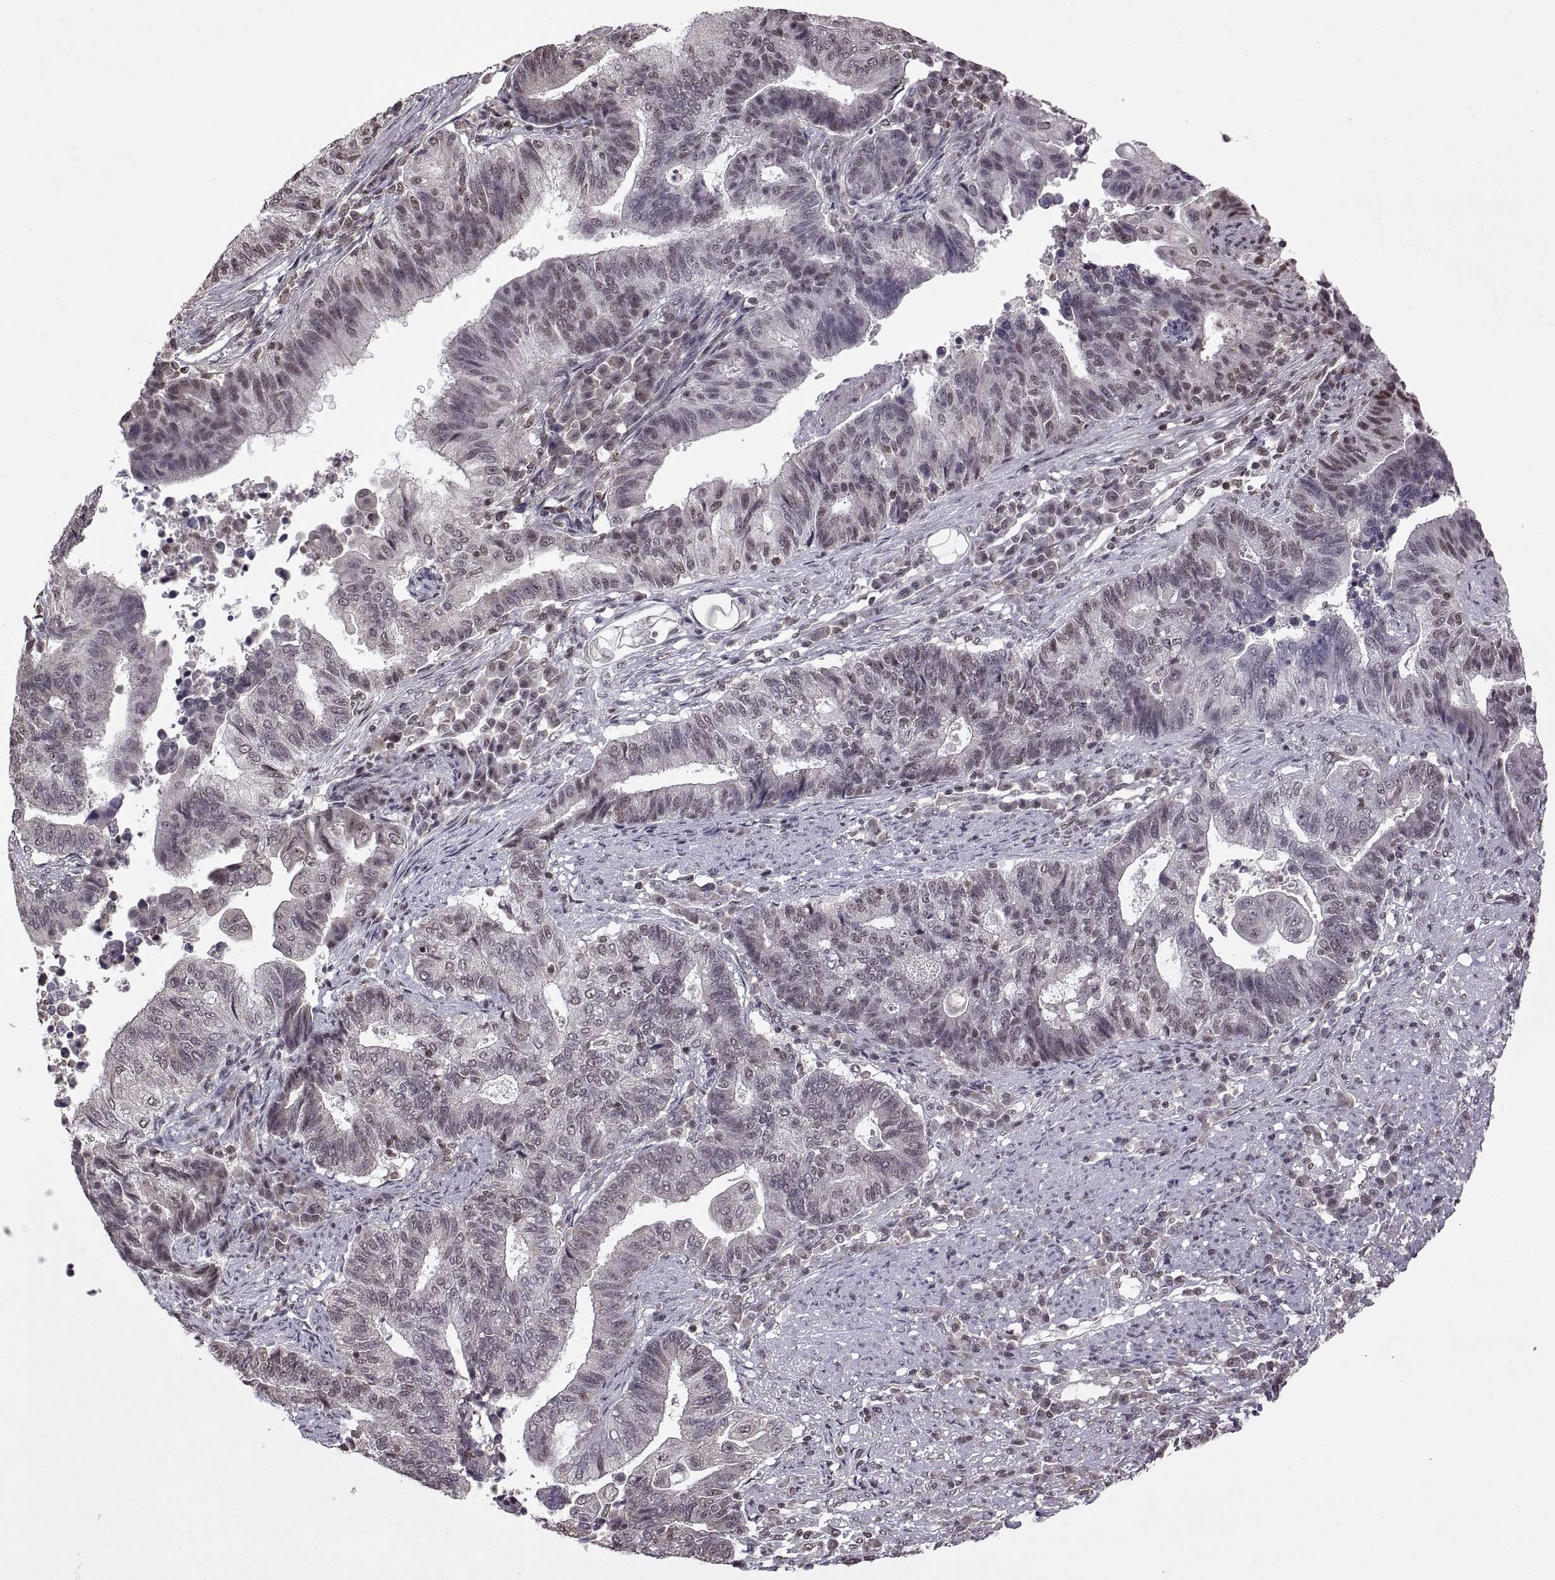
{"staining": {"intensity": "weak", "quantity": "<25%", "location": "nuclear"}, "tissue": "endometrial cancer", "cell_type": "Tumor cells", "image_type": "cancer", "snomed": [{"axis": "morphology", "description": "Adenocarcinoma, NOS"}, {"axis": "topography", "description": "Uterus"}, {"axis": "topography", "description": "Endometrium"}], "caption": "Endometrial cancer stained for a protein using IHC reveals no positivity tumor cells.", "gene": "INTS3", "patient": {"sex": "female", "age": 54}}